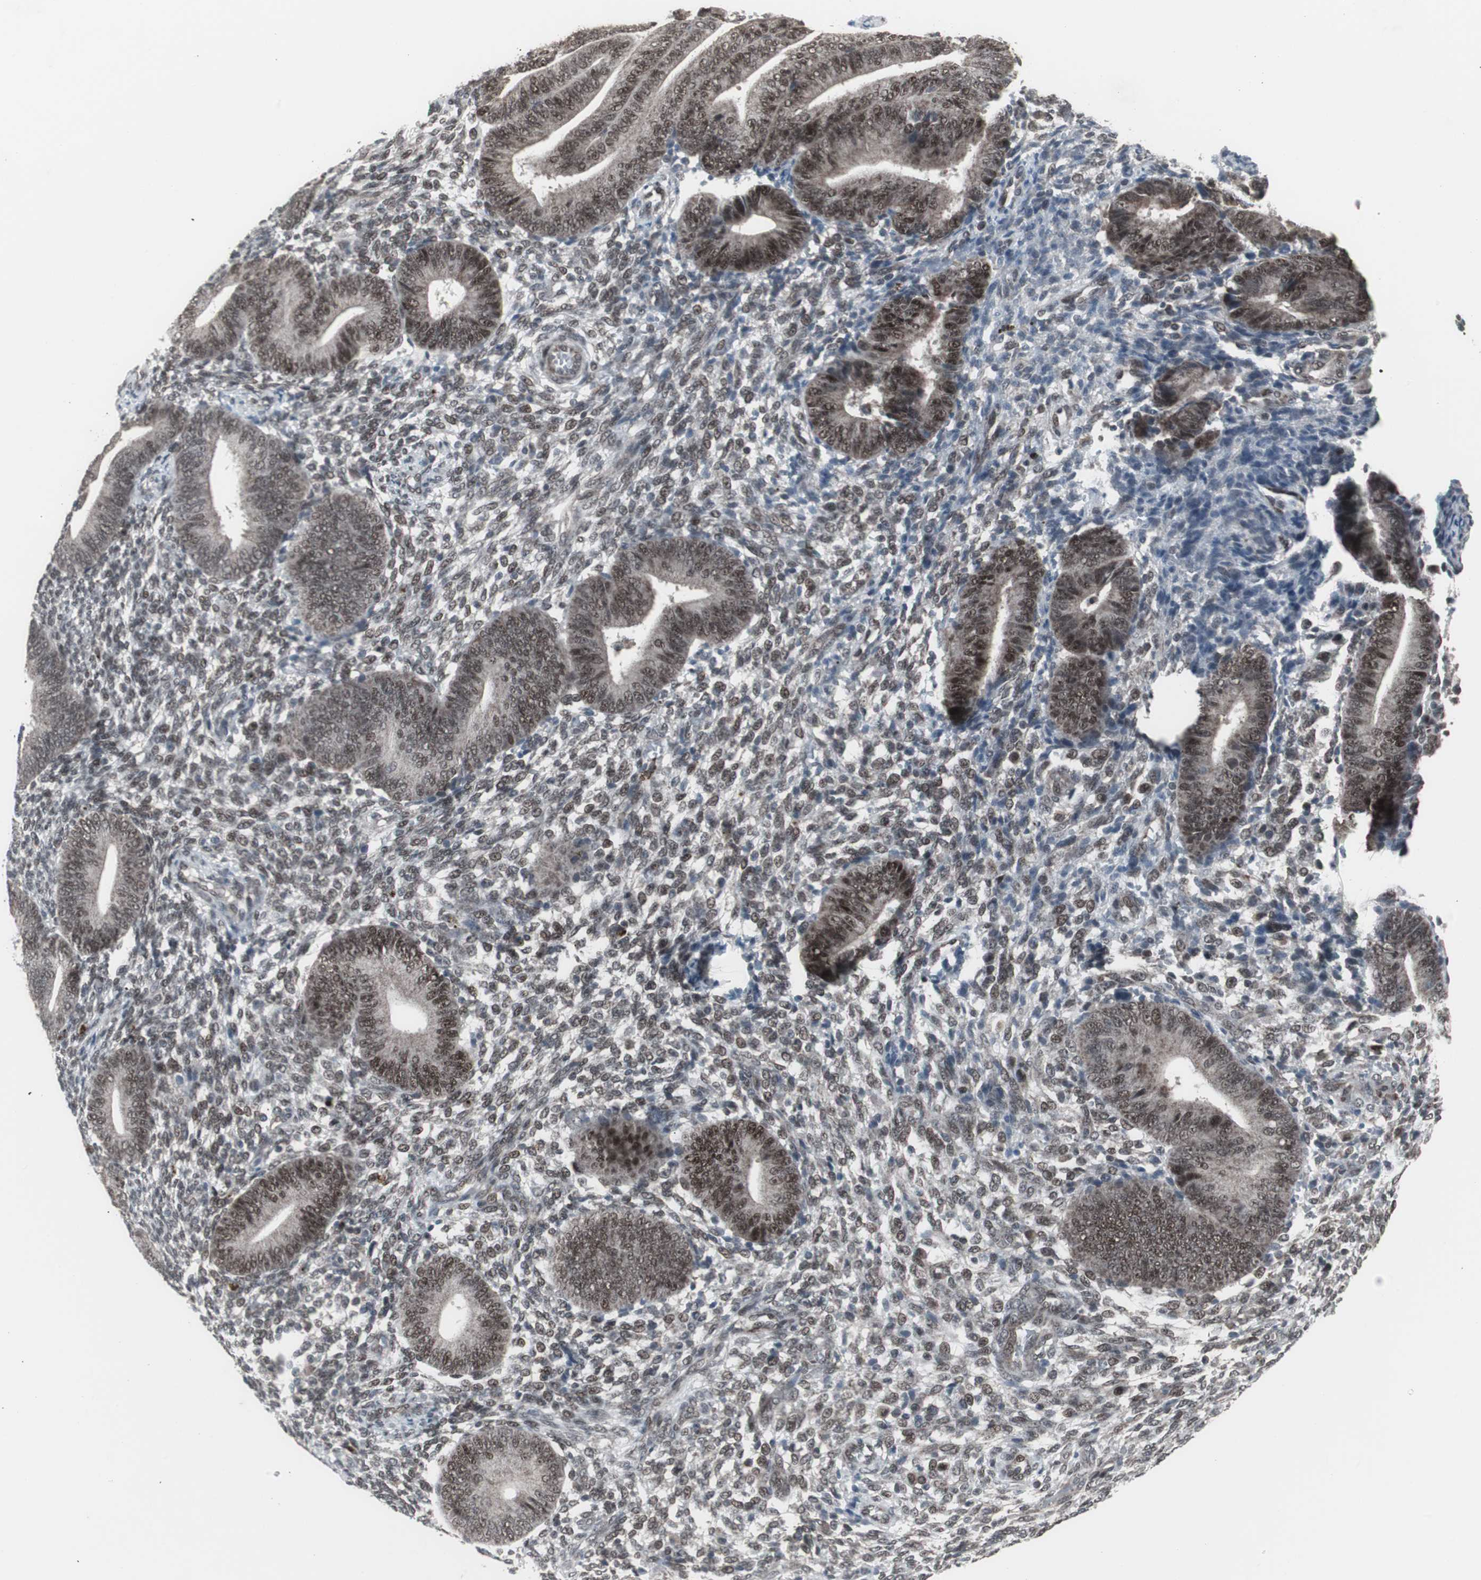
{"staining": {"intensity": "weak", "quantity": ">75%", "location": "nuclear"}, "tissue": "endometrium", "cell_type": "Cells in endometrial stroma", "image_type": "normal", "snomed": [{"axis": "morphology", "description": "Normal tissue, NOS"}, {"axis": "topography", "description": "Uterus"}, {"axis": "topography", "description": "Endometrium"}], "caption": "Protein analysis of normal endometrium demonstrates weak nuclear expression in approximately >75% of cells in endometrial stroma.", "gene": "RXRA", "patient": {"sex": "female", "age": 33}}